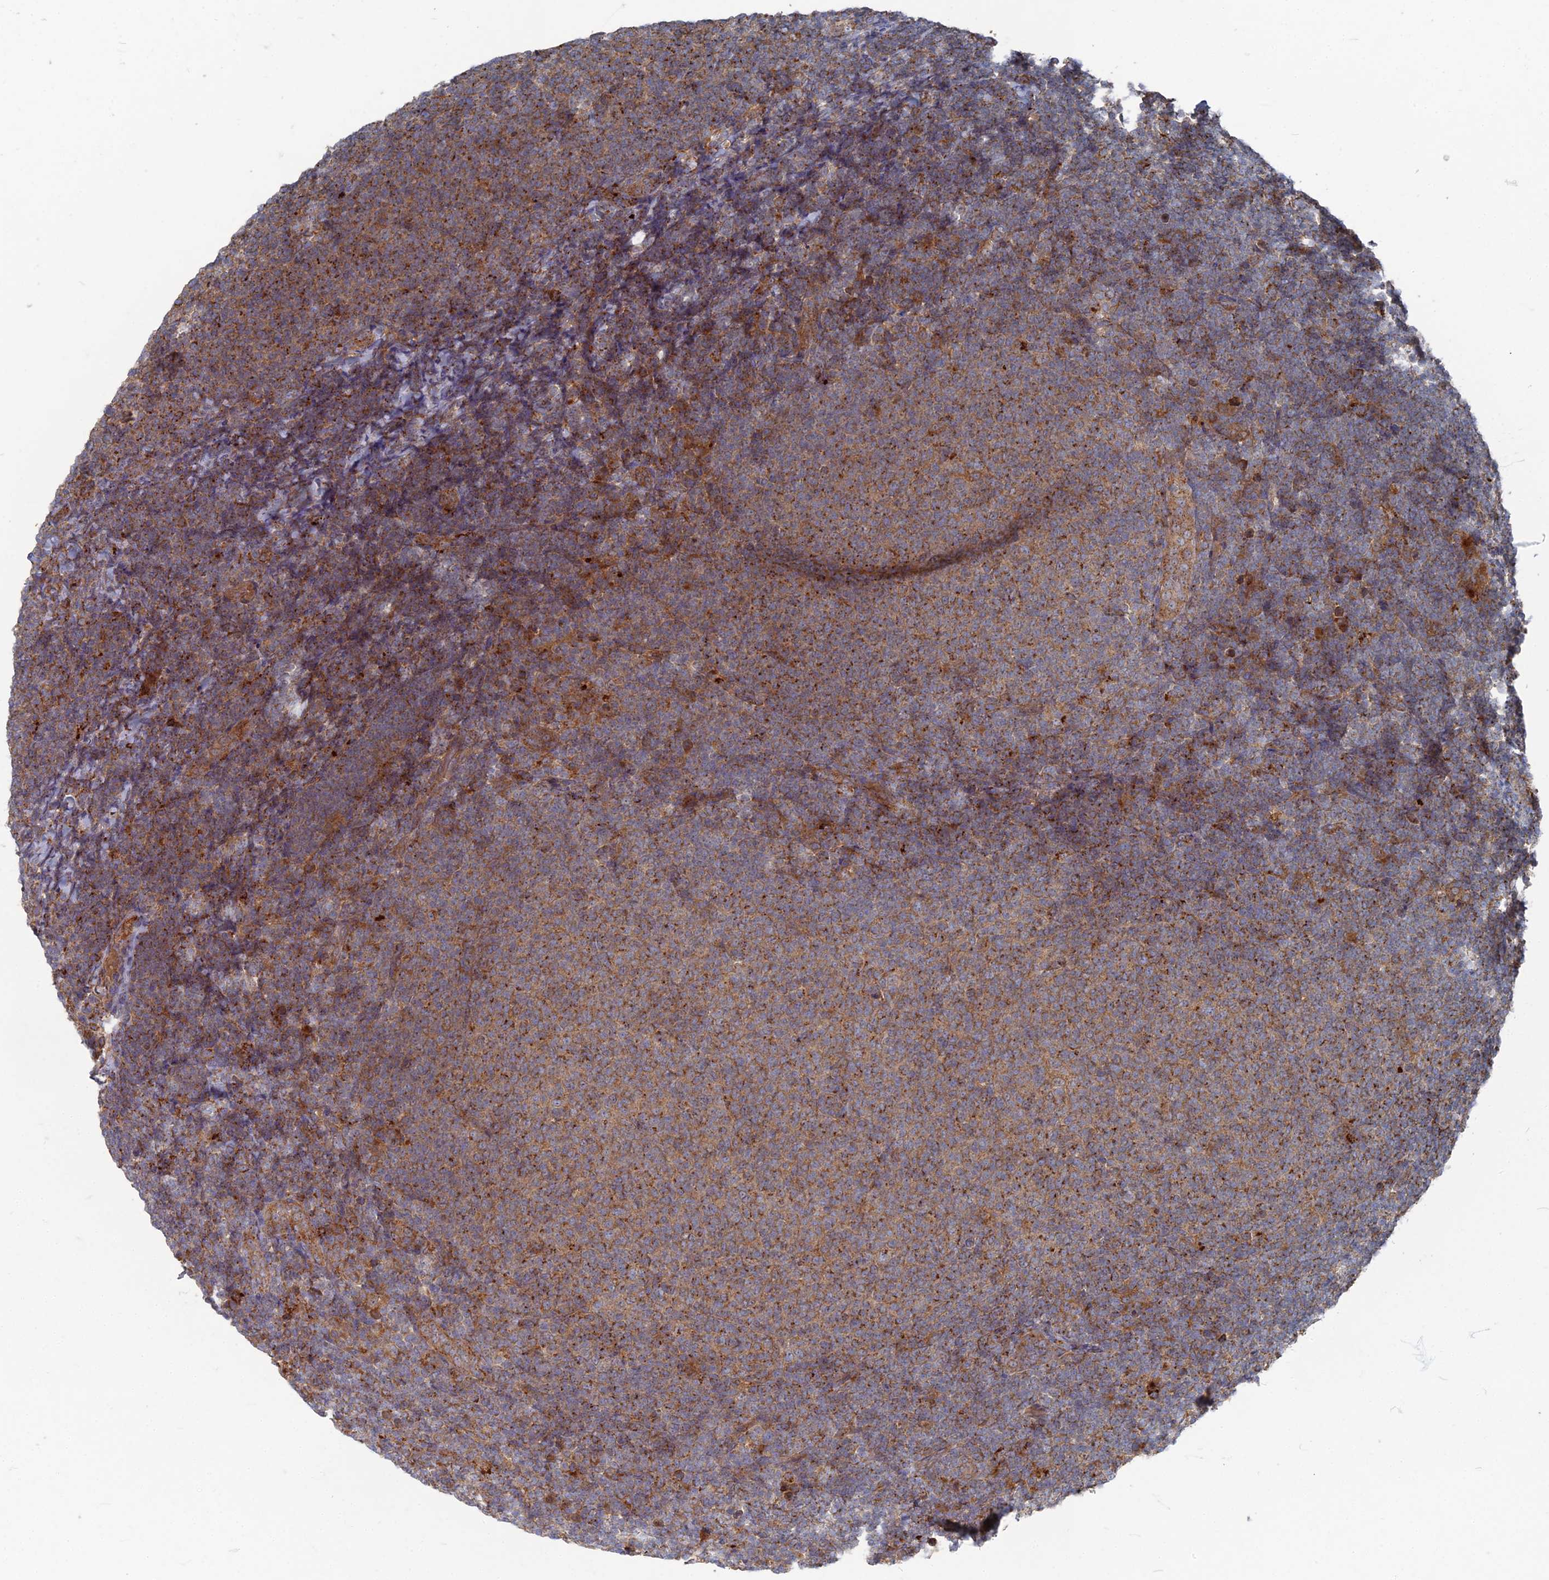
{"staining": {"intensity": "moderate", "quantity": ">75%", "location": "cytoplasmic/membranous"}, "tissue": "lymphoma", "cell_type": "Tumor cells", "image_type": "cancer", "snomed": [{"axis": "morphology", "description": "Malignant lymphoma, non-Hodgkin's type, Low grade"}, {"axis": "topography", "description": "Lymph node"}], "caption": "Low-grade malignant lymphoma, non-Hodgkin's type stained with DAB immunohistochemistry shows medium levels of moderate cytoplasmic/membranous expression in approximately >75% of tumor cells.", "gene": "PPCDC", "patient": {"sex": "male", "age": 66}}